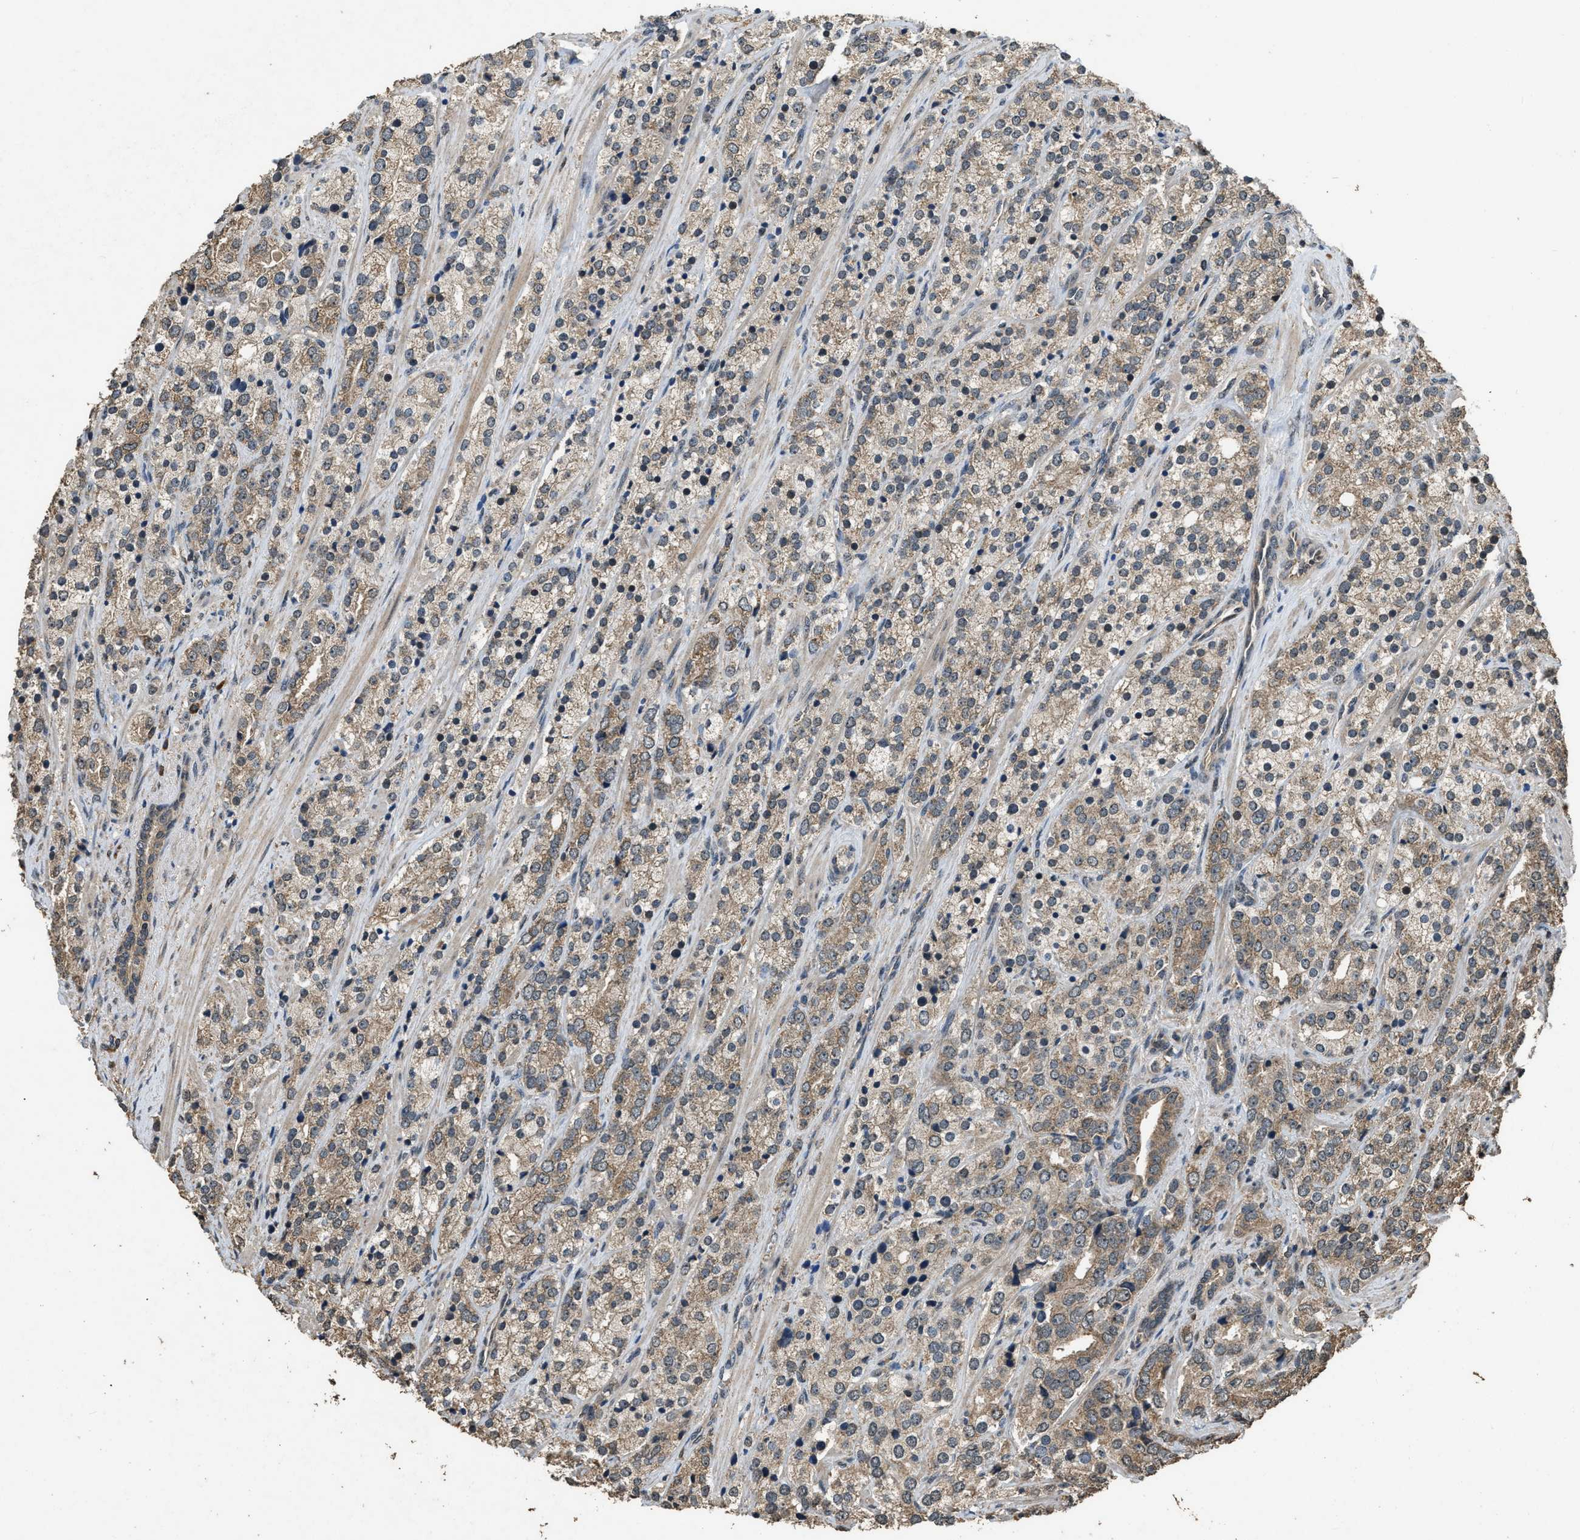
{"staining": {"intensity": "moderate", "quantity": ">75%", "location": "cytoplasmic/membranous"}, "tissue": "prostate cancer", "cell_type": "Tumor cells", "image_type": "cancer", "snomed": [{"axis": "morphology", "description": "Adenocarcinoma, High grade"}, {"axis": "topography", "description": "Prostate"}], "caption": "Brown immunohistochemical staining in prostate high-grade adenocarcinoma displays moderate cytoplasmic/membranous expression in about >75% of tumor cells.", "gene": "DENND6B", "patient": {"sex": "male", "age": 71}}